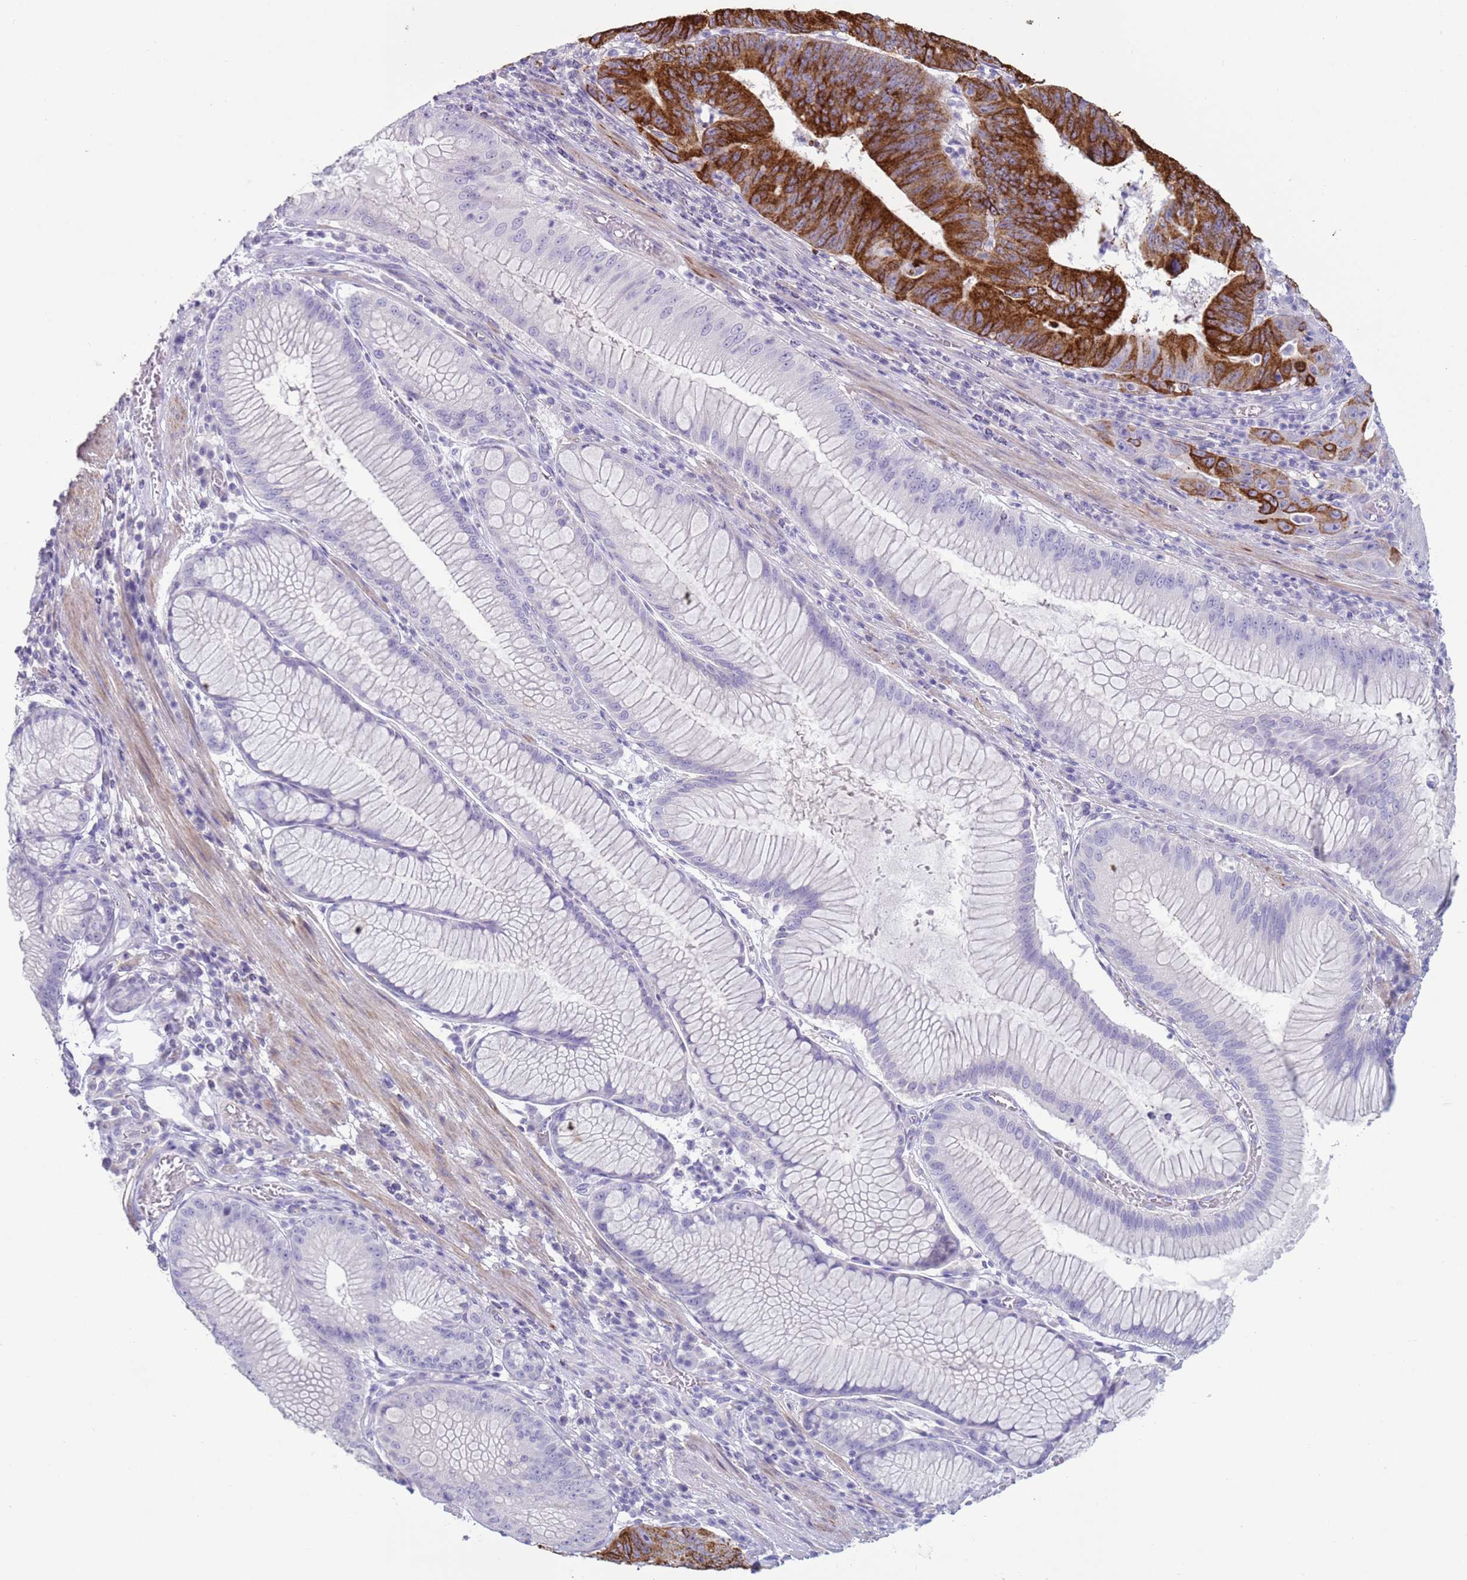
{"staining": {"intensity": "strong", "quantity": "25%-75%", "location": "cytoplasmic/membranous"}, "tissue": "stomach cancer", "cell_type": "Tumor cells", "image_type": "cancer", "snomed": [{"axis": "morphology", "description": "Adenocarcinoma, NOS"}, {"axis": "topography", "description": "Stomach"}], "caption": "Stomach adenocarcinoma stained with immunohistochemistry (IHC) shows strong cytoplasmic/membranous positivity in approximately 25%-75% of tumor cells.", "gene": "NPAP1", "patient": {"sex": "male", "age": 59}}